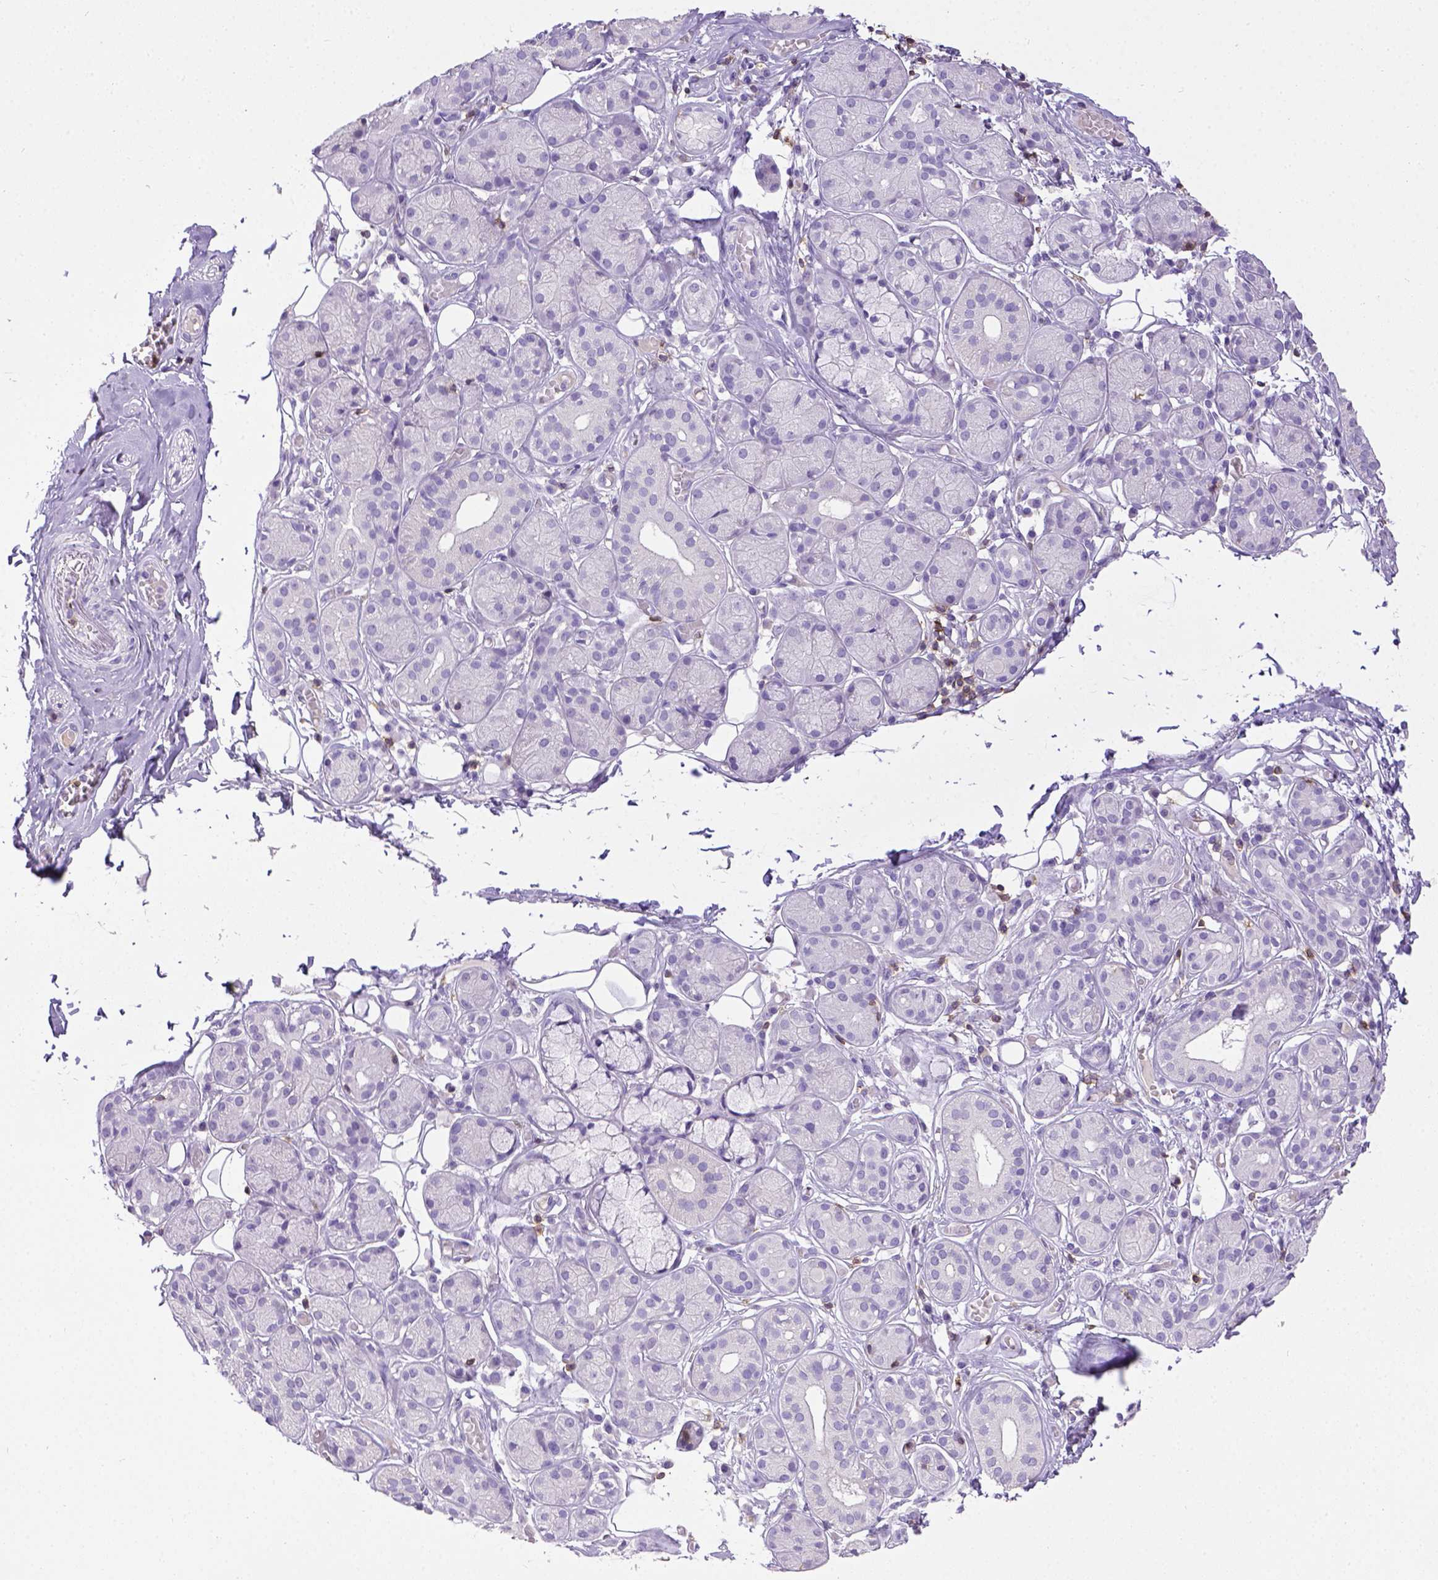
{"staining": {"intensity": "negative", "quantity": "none", "location": "none"}, "tissue": "salivary gland", "cell_type": "Glandular cells", "image_type": "normal", "snomed": [{"axis": "morphology", "description": "Normal tissue, NOS"}, {"axis": "topography", "description": "Salivary gland"}, {"axis": "topography", "description": "Peripheral nerve tissue"}], "caption": "IHC of normal salivary gland demonstrates no positivity in glandular cells. (Immunohistochemistry, brightfield microscopy, high magnification).", "gene": "CD3E", "patient": {"sex": "male", "age": 71}}